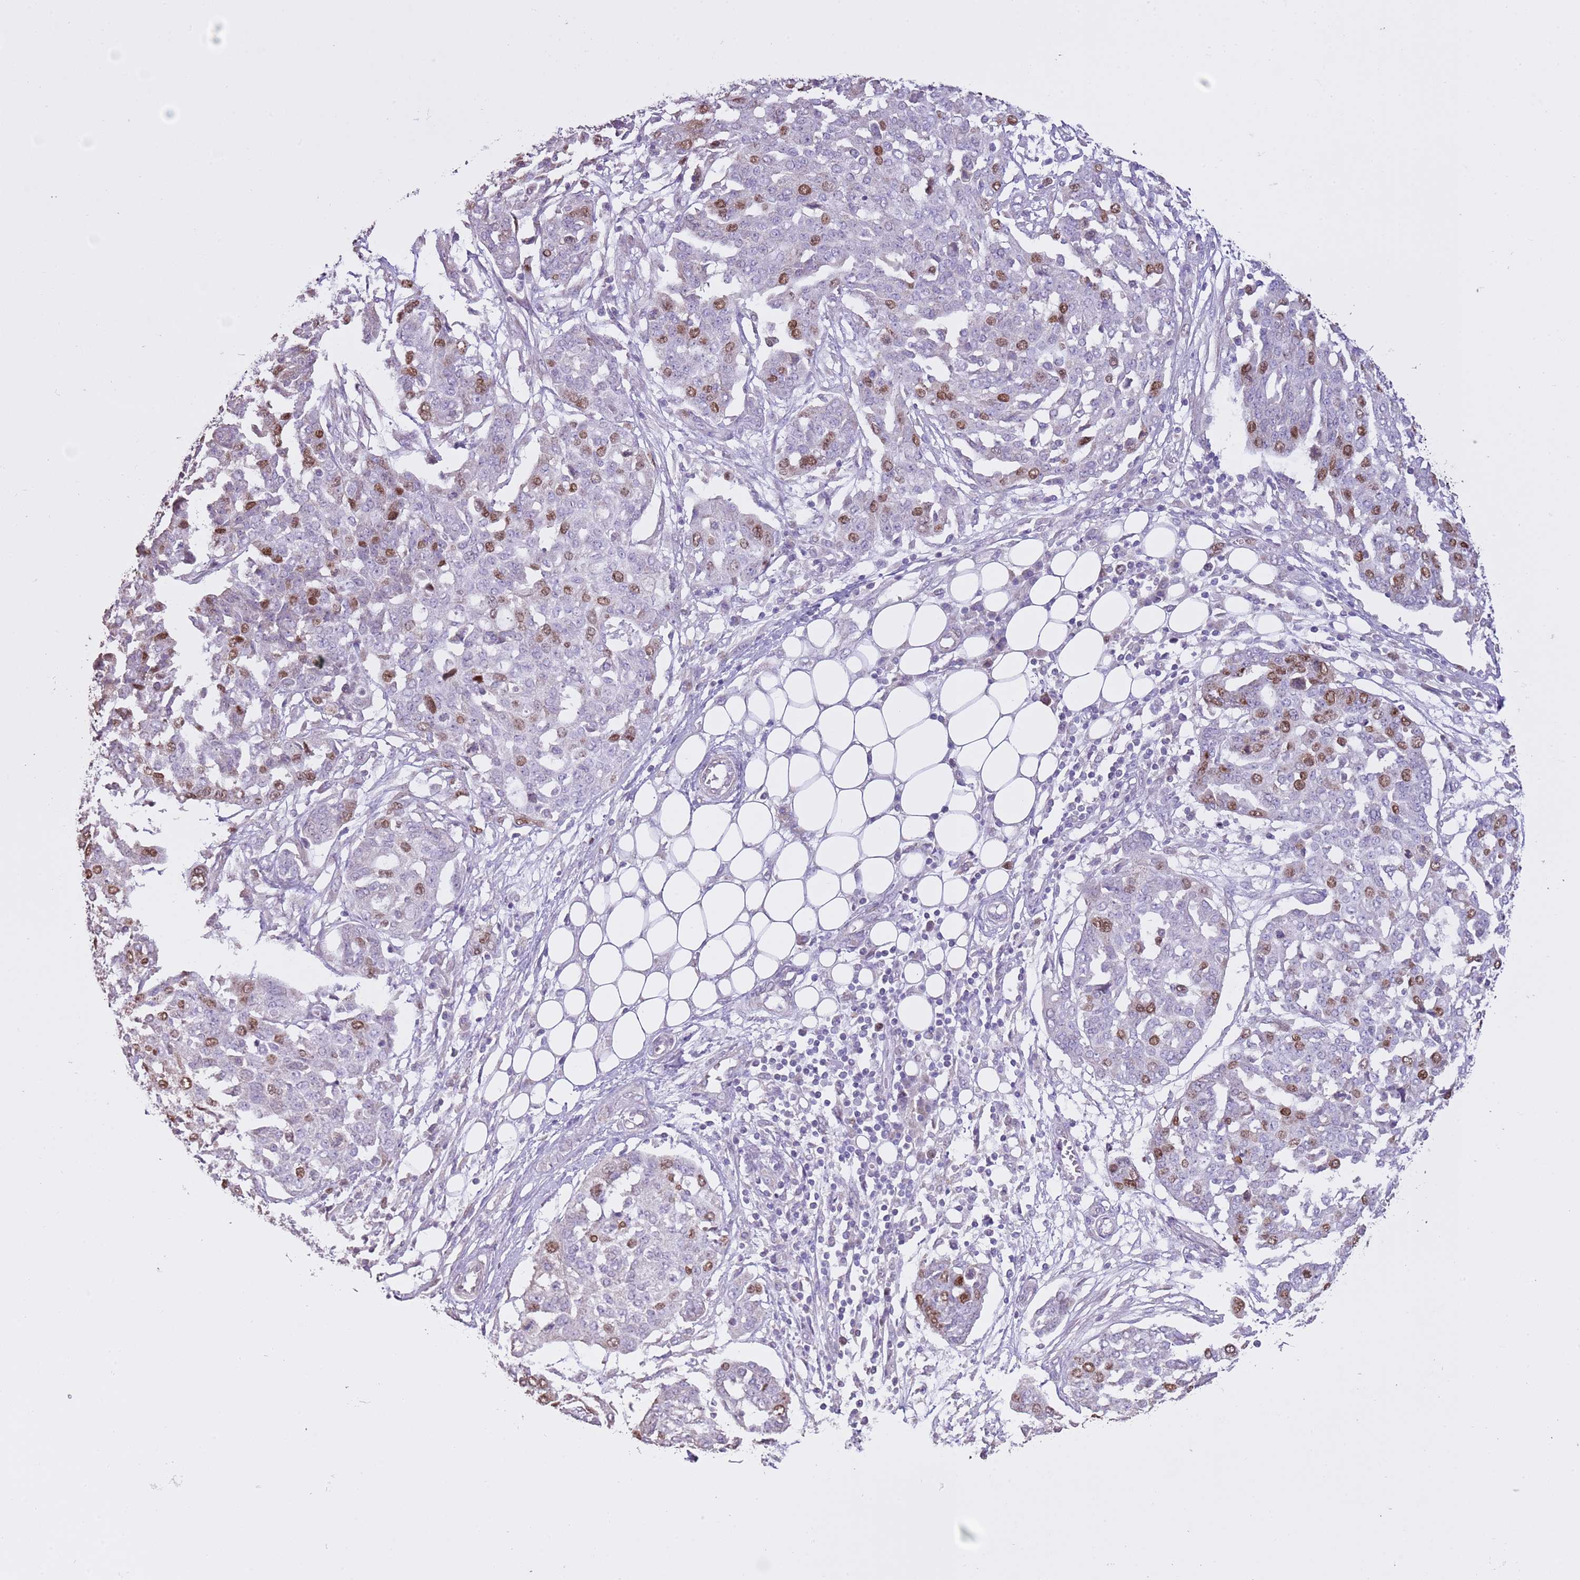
{"staining": {"intensity": "moderate", "quantity": "25%-75%", "location": "nuclear"}, "tissue": "ovarian cancer", "cell_type": "Tumor cells", "image_type": "cancer", "snomed": [{"axis": "morphology", "description": "Cystadenocarcinoma, serous, NOS"}, {"axis": "topography", "description": "Soft tissue"}, {"axis": "topography", "description": "Ovary"}], "caption": "Brown immunohistochemical staining in serous cystadenocarcinoma (ovarian) demonstrates moderate nuclear positivity in approximately 25%-75% of tumor cells. (DAB IHC with brightfield microscopy, high magnification).", "gene": "GMNN", "patient": {"sex": "female", "age": 57}}